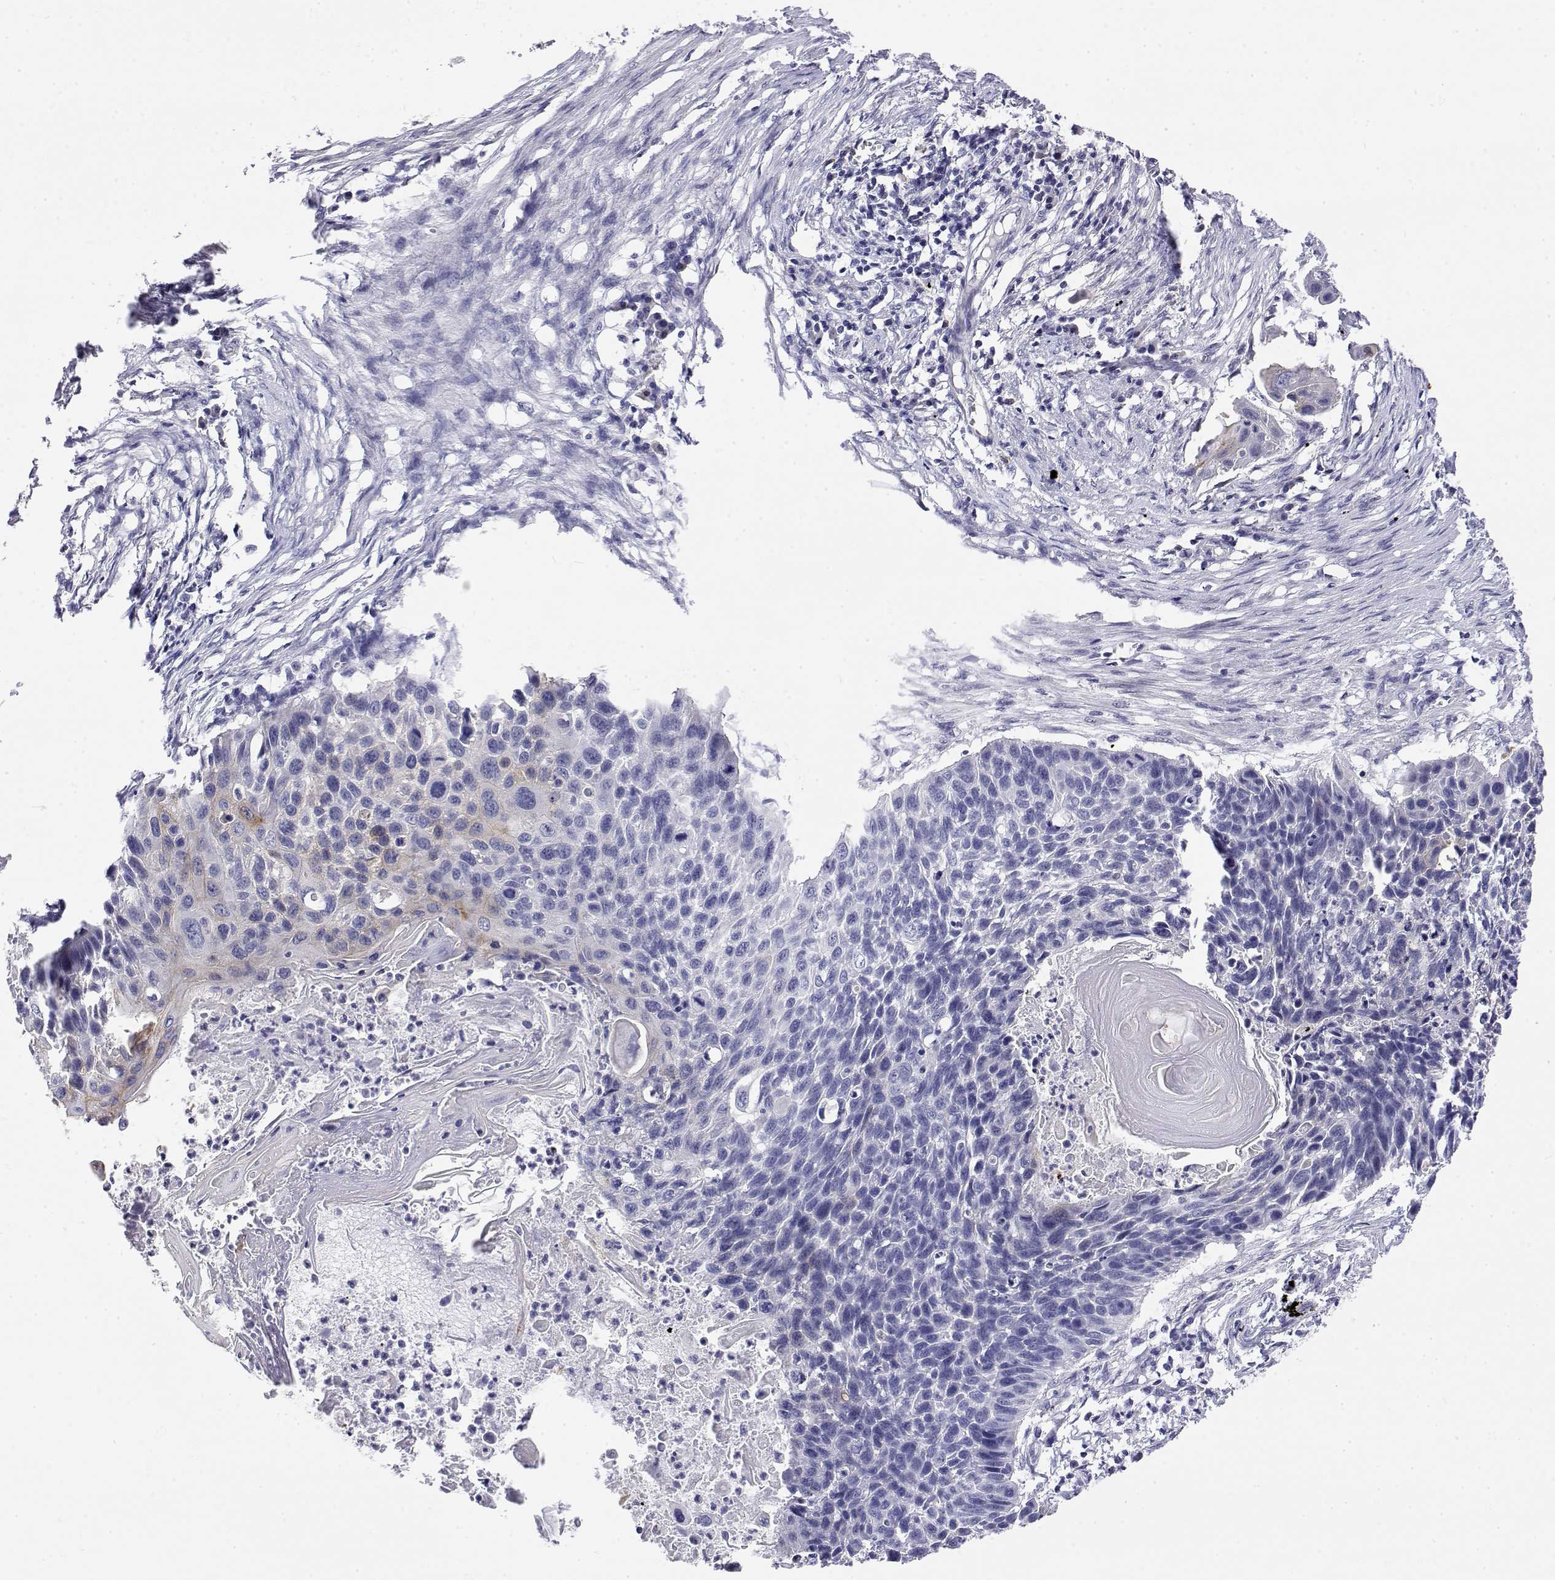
{"staining": {"intensity": "weak", "quantity": "<25%", "location": "cytoplasmic/membranous"}, "tissue": "lung cancer", "cell_type": "Tumor cells", "image_type": "cancer", "snomed": [{"axis": "morphology", "description": "Squamous cell carcinoma, NOS"}, {"axis": "topography", "description": "Lung"}], "caption": "Tumor cells show no significant positivity in lung cancer.", "gene": "LY6D", "patient": {"sex": "male", "age": 78}}